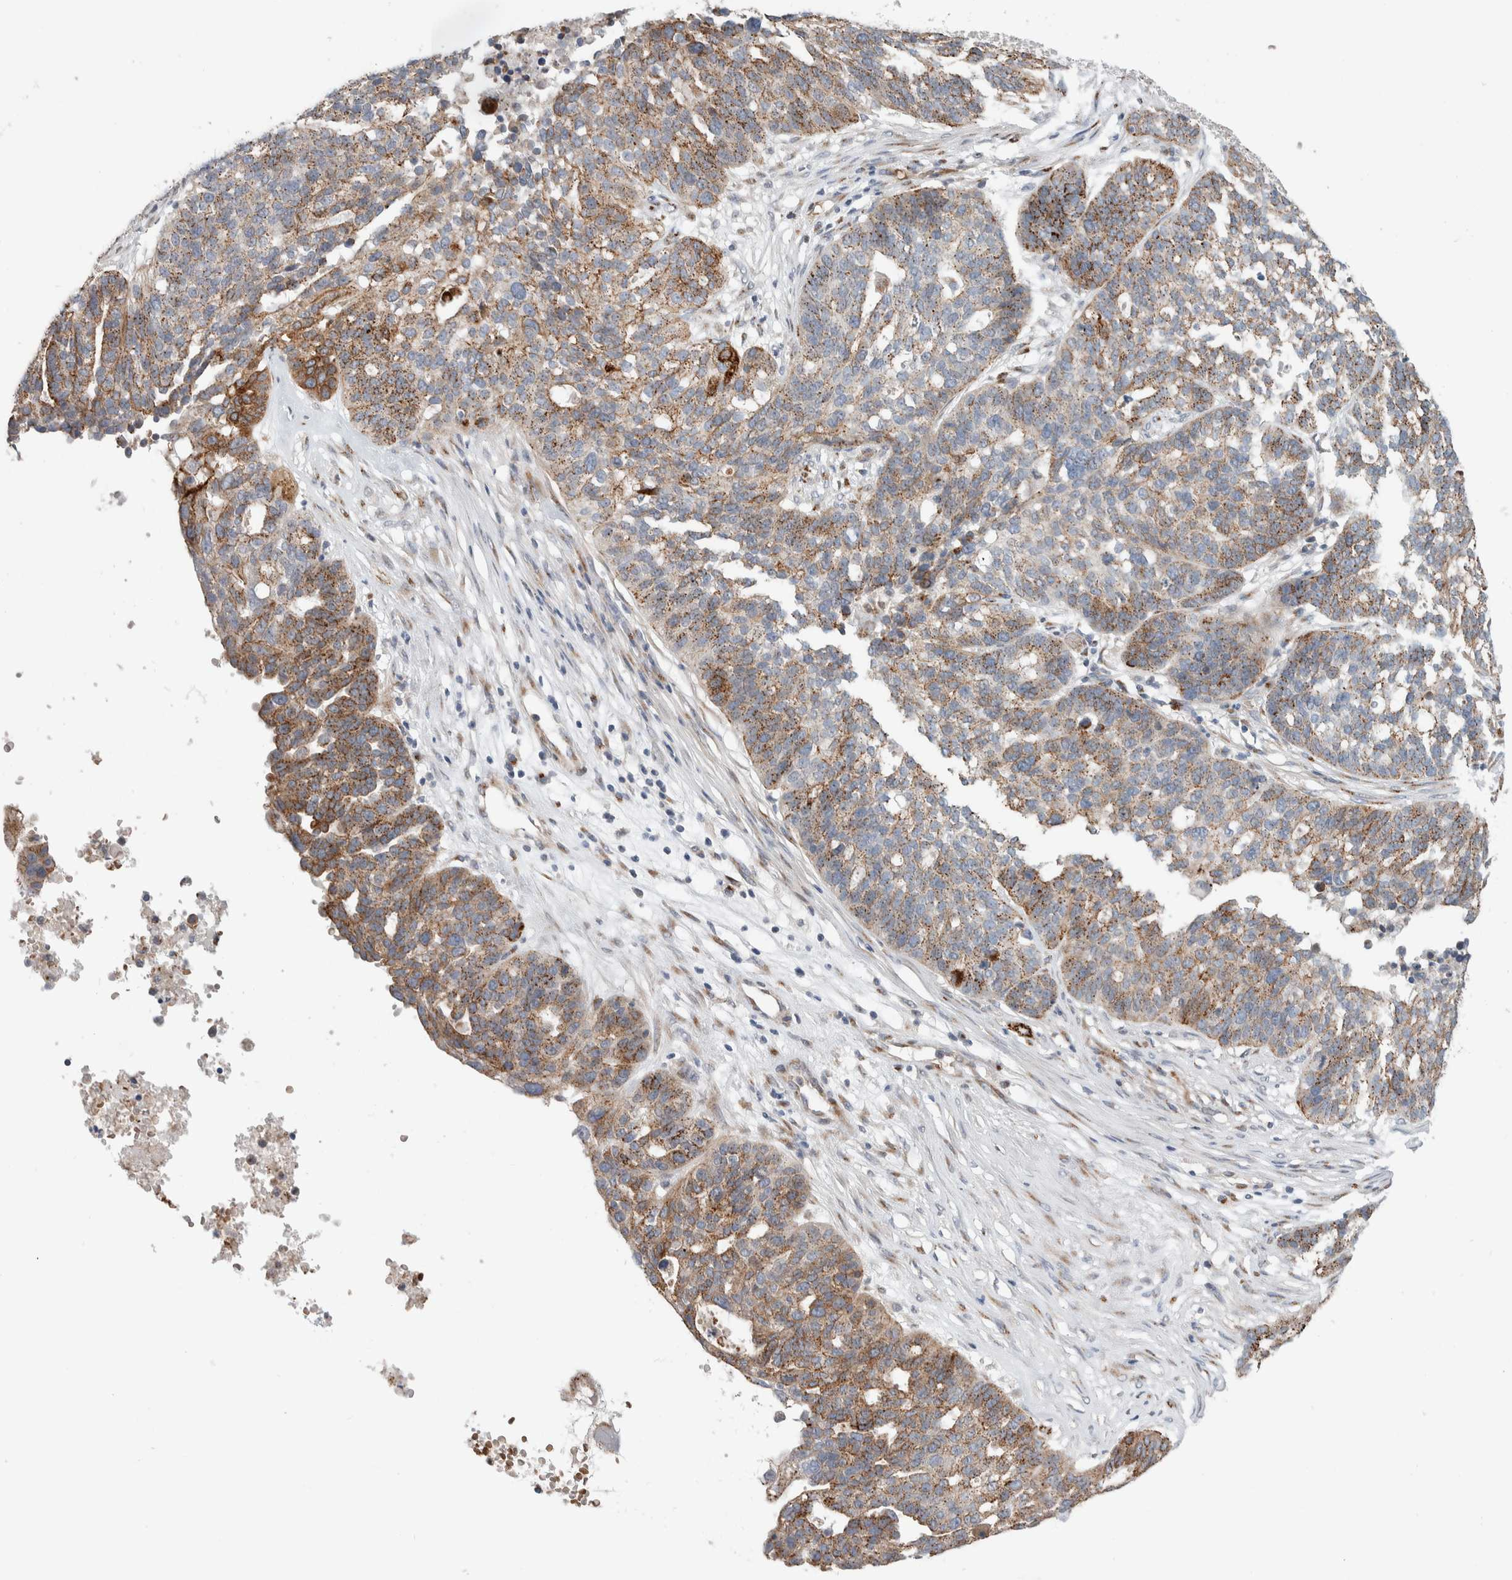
{"staining": {"intensity": "moderate", "quantity": ">75%", "location": "cytoplasmic/membranous"}, "tissue": "ovarian cancer", "cell_type": "Tumor cells", "image_type": "cancer", "snomed": [{"axis": "morphology", "description": "Cystadenocarcinoma, serous, NOS"}, {"axis": "topography", "description": "Ovary"}], "caption": "The histopathology image displays immunohistochemical staining of ovarian cancer (serous cystadenocarcinoma). There is moderate cytoplasmic/membranous expression is appreciated in about >75% of tumor cells.", "gene": "SLC38A10", "patient": {"sex": "female", "age": 59}}